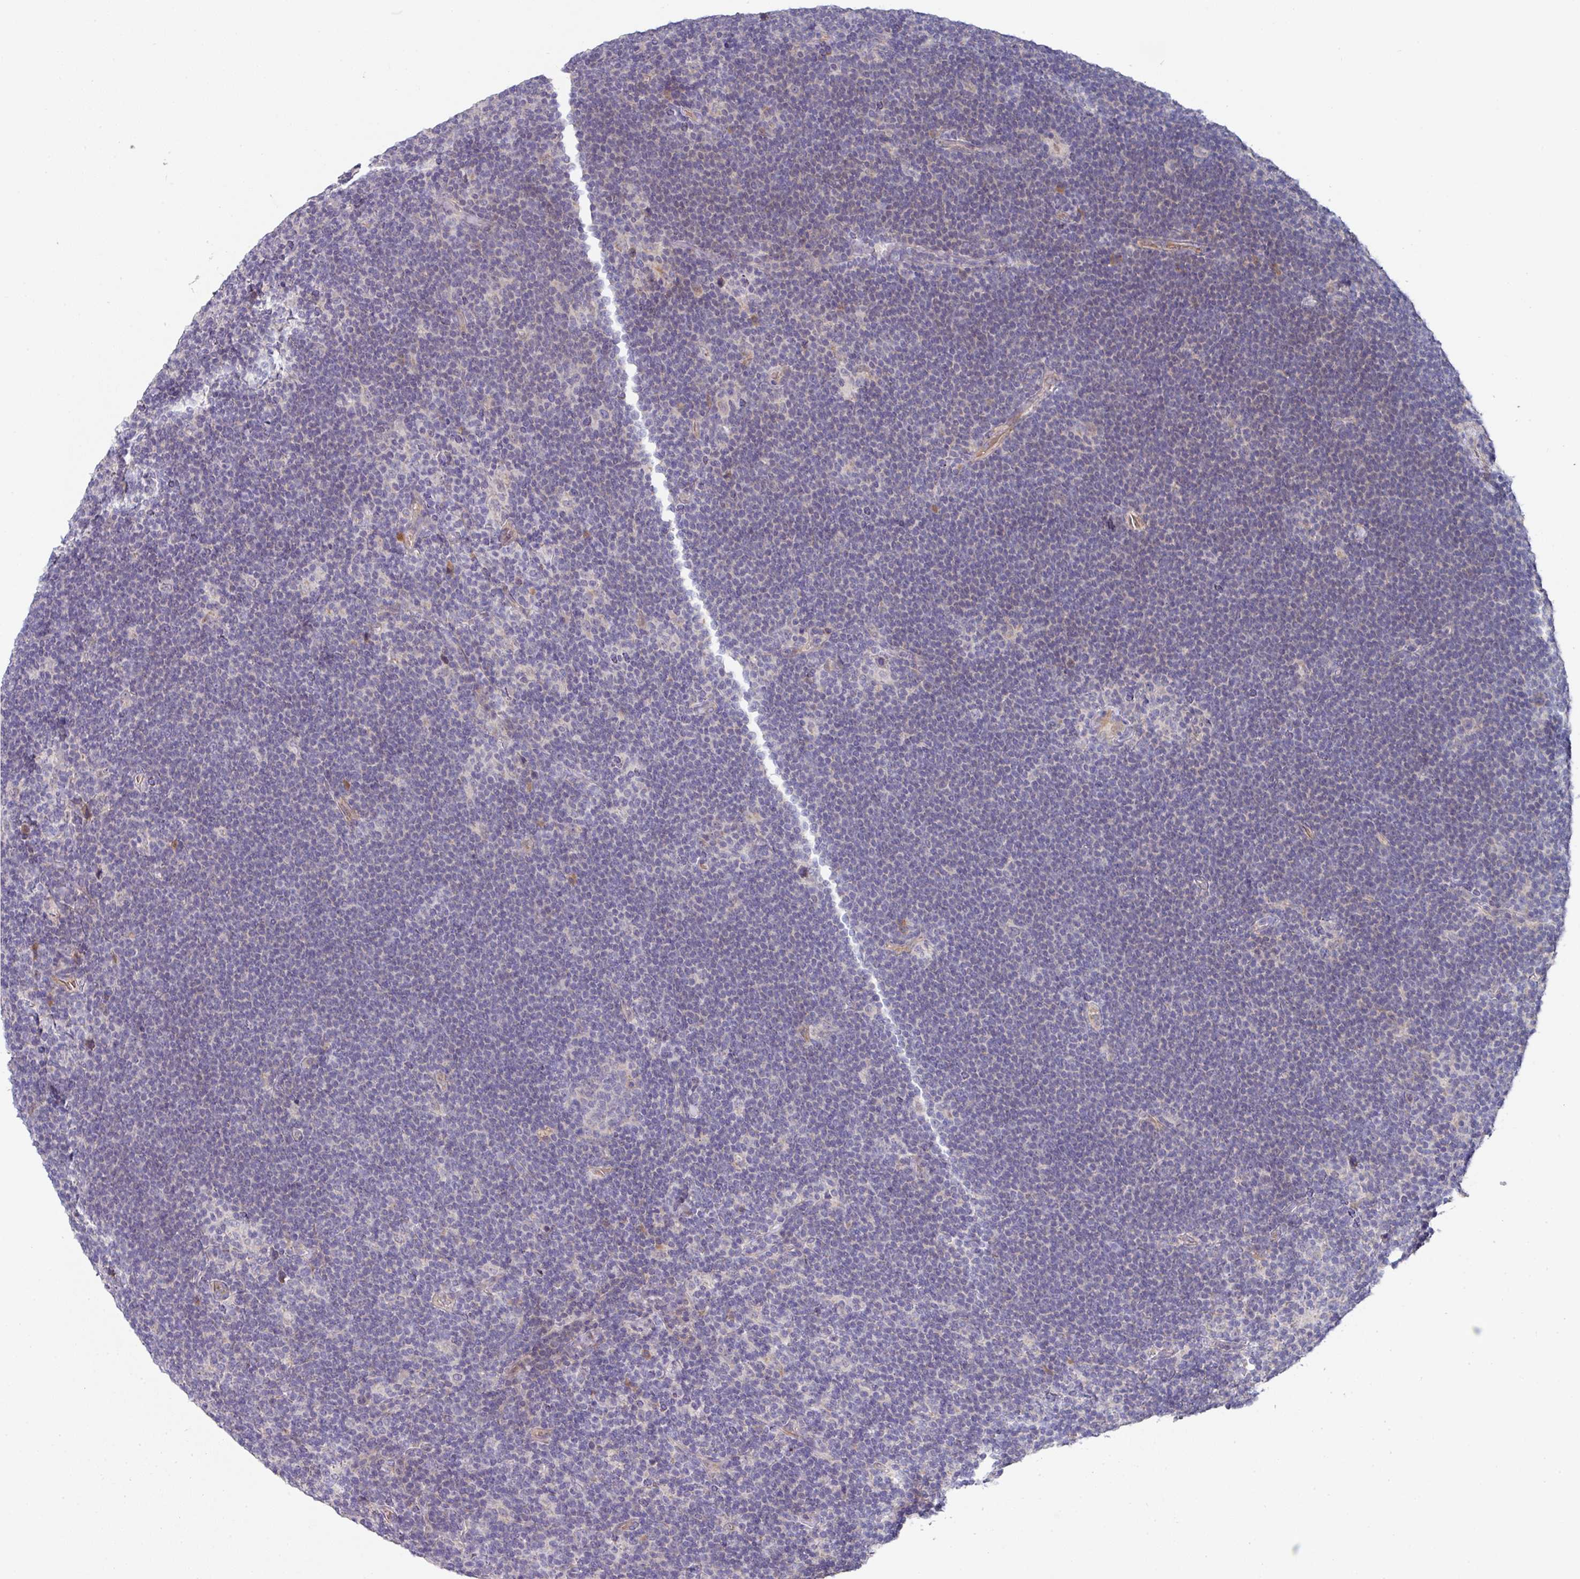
{"staining": {"intensity": "negative", "quantity": "none", "location": "none"}, "tissue": "lymphoma", "cell_type": "Tumor cells", "image_type": "cancer", "snomed": [{"axis": "morphology", "description": "Hodgkin's disease, NOS"}, {"axis": "topography", "description": "Lymph node"}], "caption": "This is an immunohistochemistry (IHC) image of Hodgkin's disease. There is no expression in tumor cells.", "gene": "PYROXD2", "patient": {"sex": "female", "age": 57}}